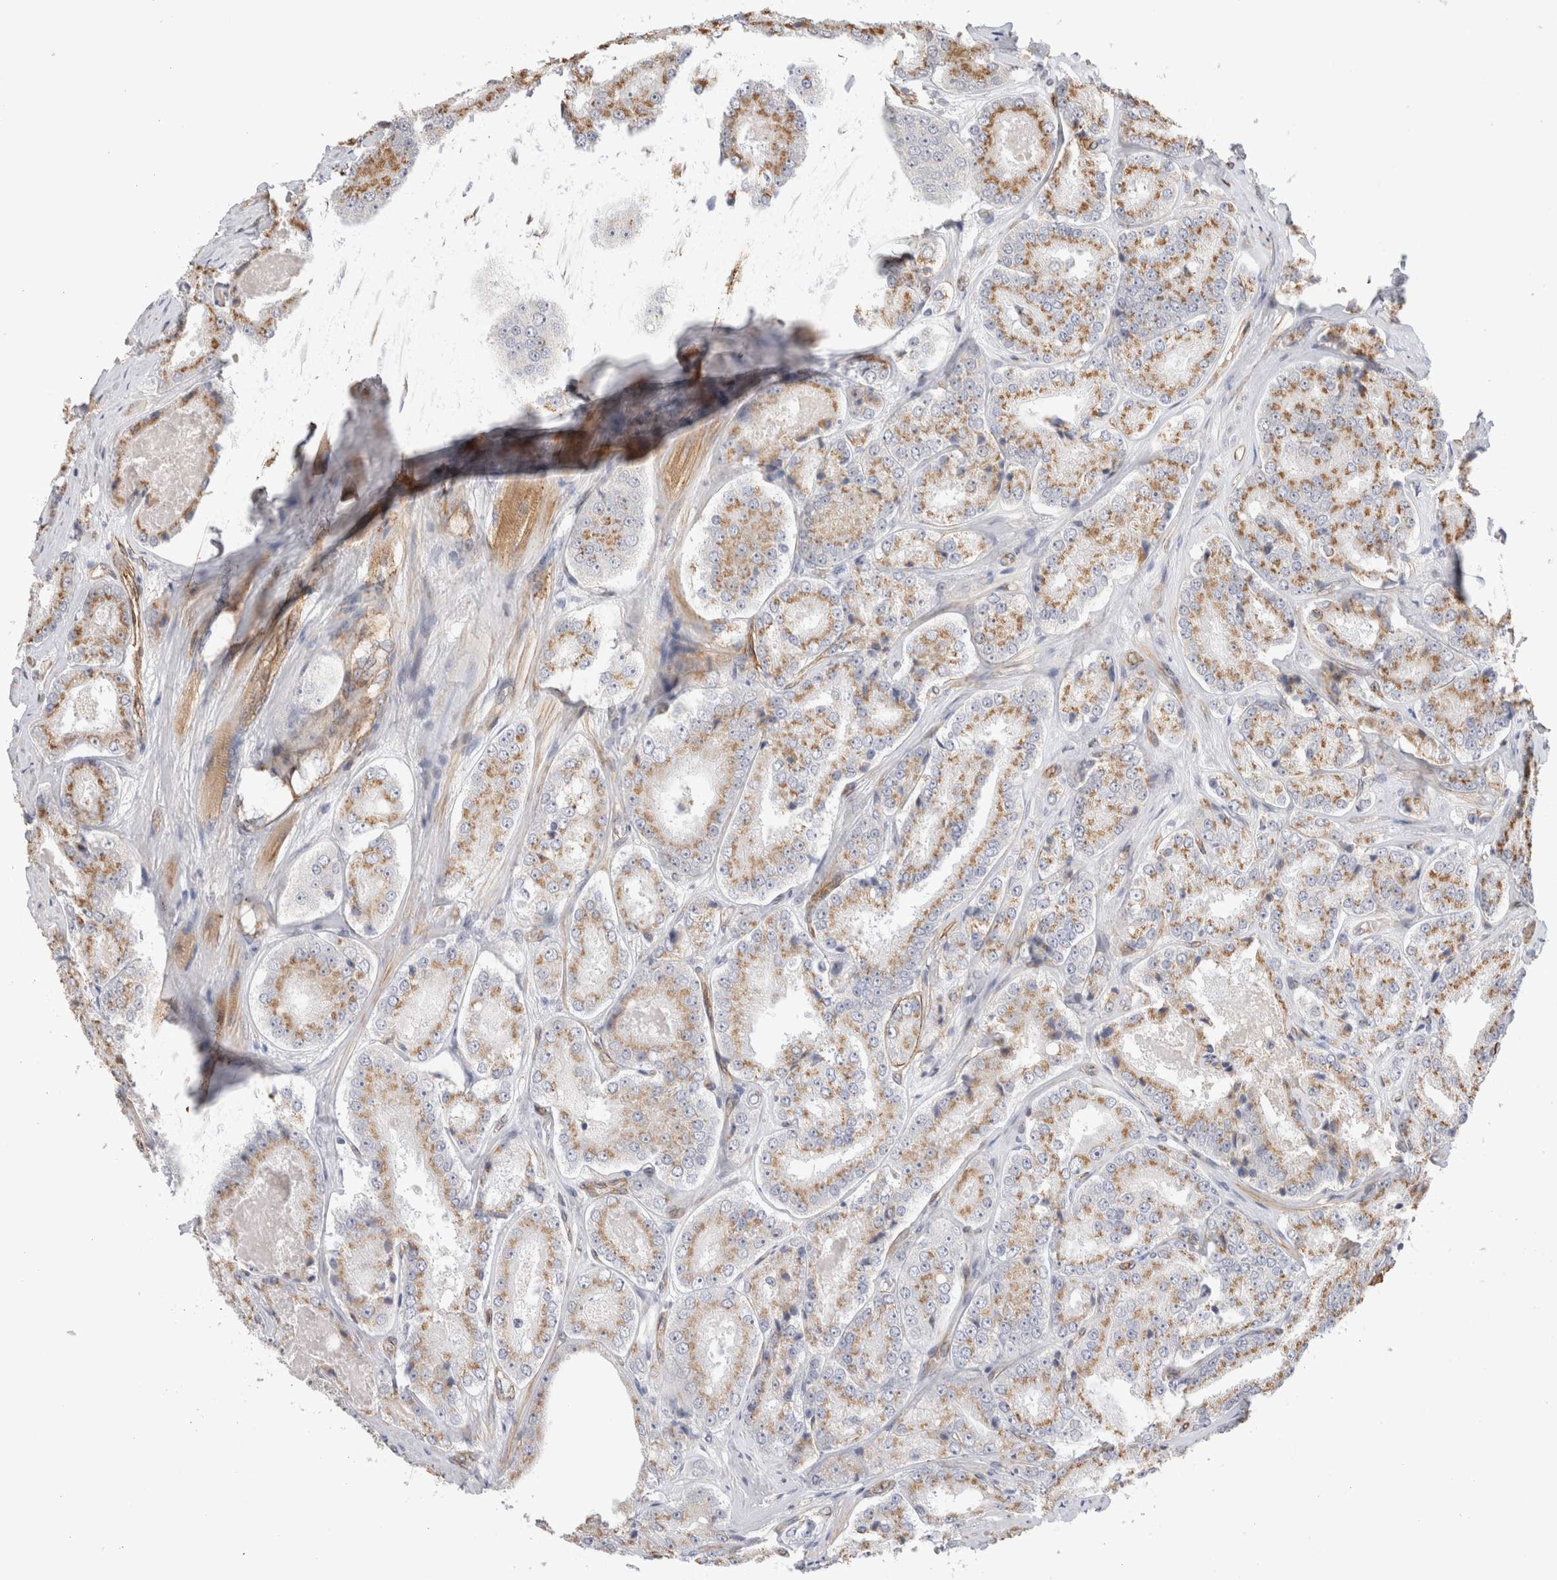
{"staining": {"intensity": "moderate", "quantity": ">75%", "location": "cytoplasmic/membranous"}, "tissue": "prostate cancer", "cell_type": "Tumor cells", "image_type": "cancer", "snomed": [{"axis": "morphology", "description": "Adenocarcinoma, High grade"}, {"axis": "topography", "description": "Prostate"}], "caption": "Adenocarcinoma (high-grade) (prostate) tissue displays moderate cytoplasmic/membranous staining in about >75% of tumor cells", "gene": "CAAP1", "patient": {"sex": "male", "age": 65}}